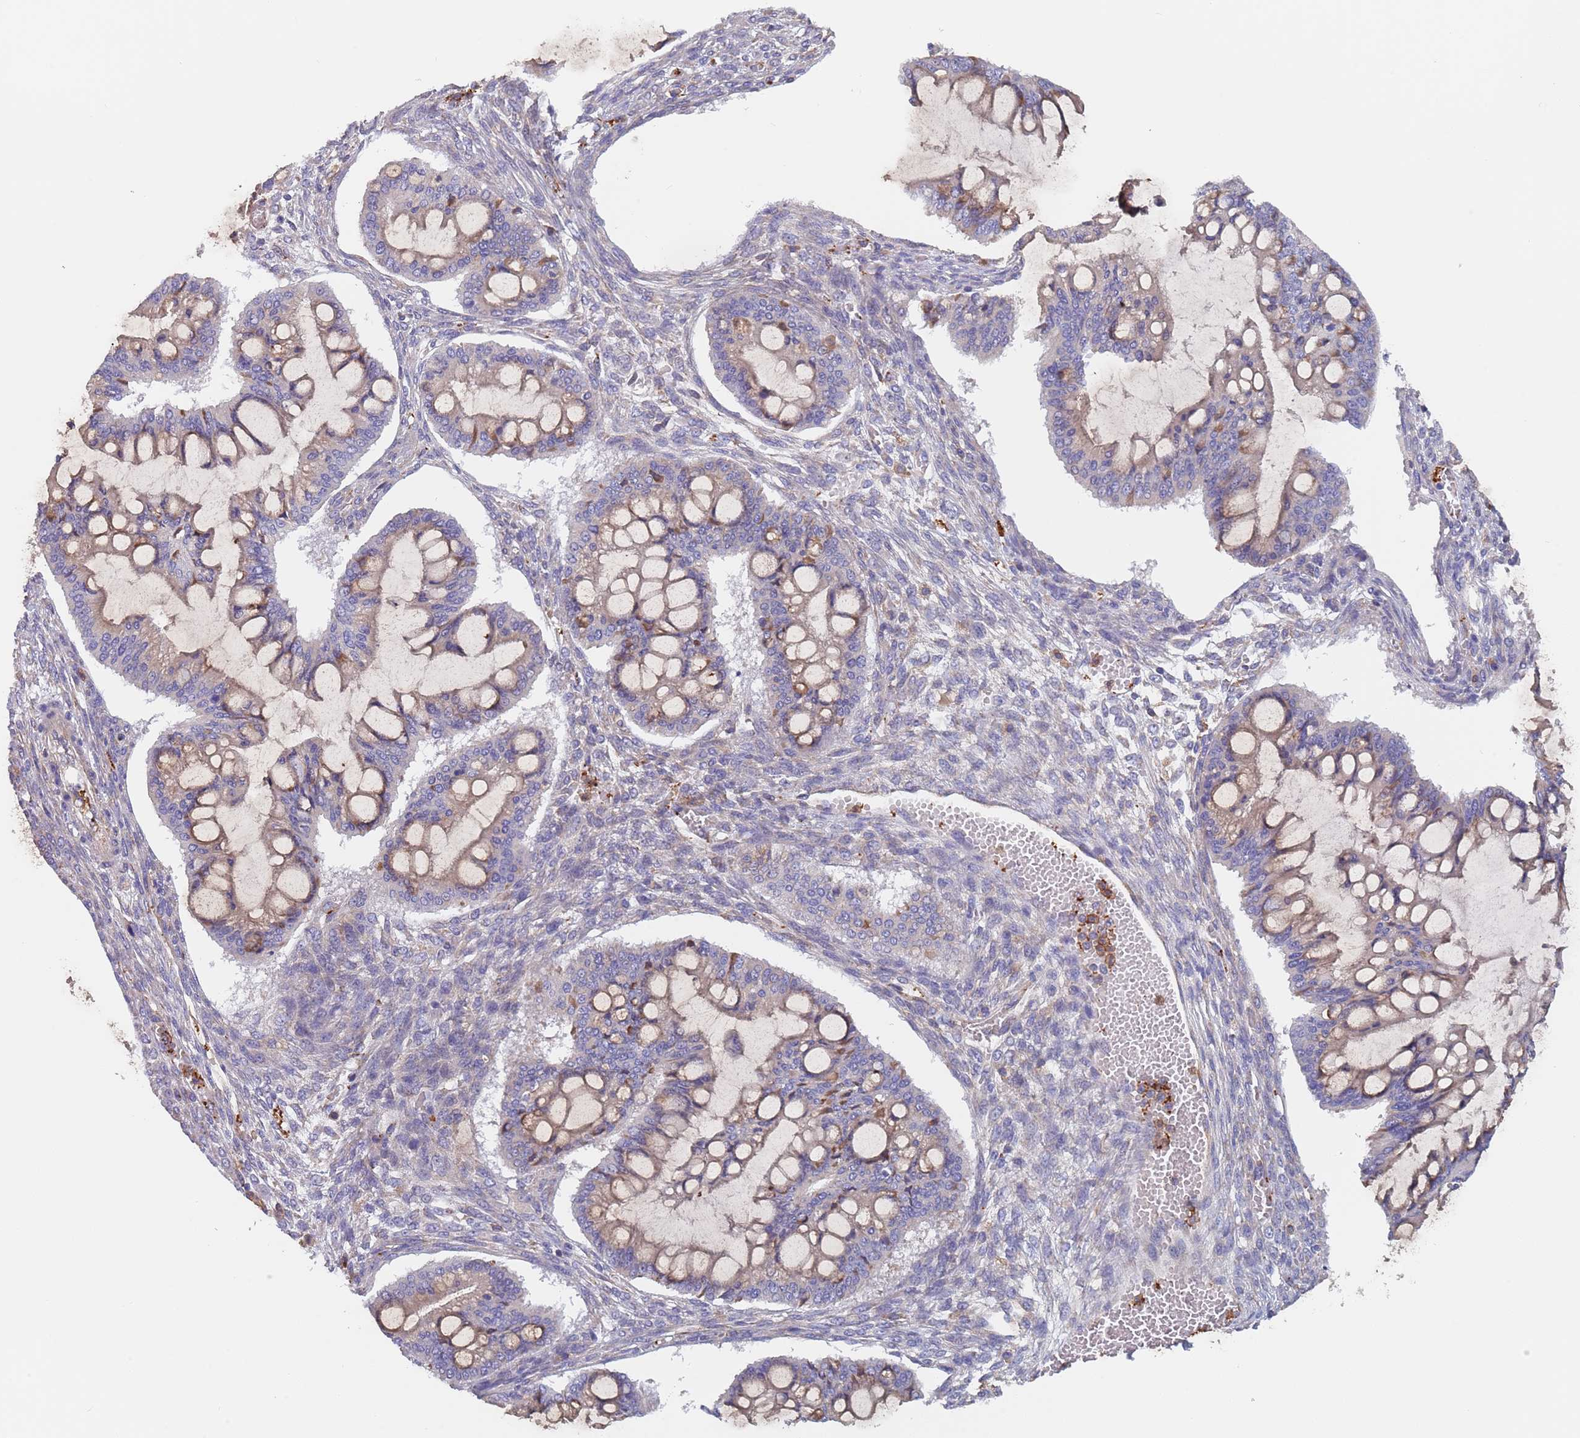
{"staining": {"intensity": "weak", "quantity": "25%-75%", "location": "cytoplasmic/membranous"}, "tissue": "ovarian cancer", "cell_type": "Tumor cells", "image_type": "cancer", "snomed": [{"axis": "morphology", "description": "Cystadenocarcinoma, mucinous, NOS"}, {"axis": "topography", "description": "Ovary"}], "caption": "This image exhibits immunohistochemistry (IHC) staining of human ovarian mucinous cystadenocarcinoma, with low weak cytoplasmic/membranous positivity in about 25%-75% of tumor cells.", "gene": "DCUN1D3", "patient": {"sex": "female", "age": 73}}